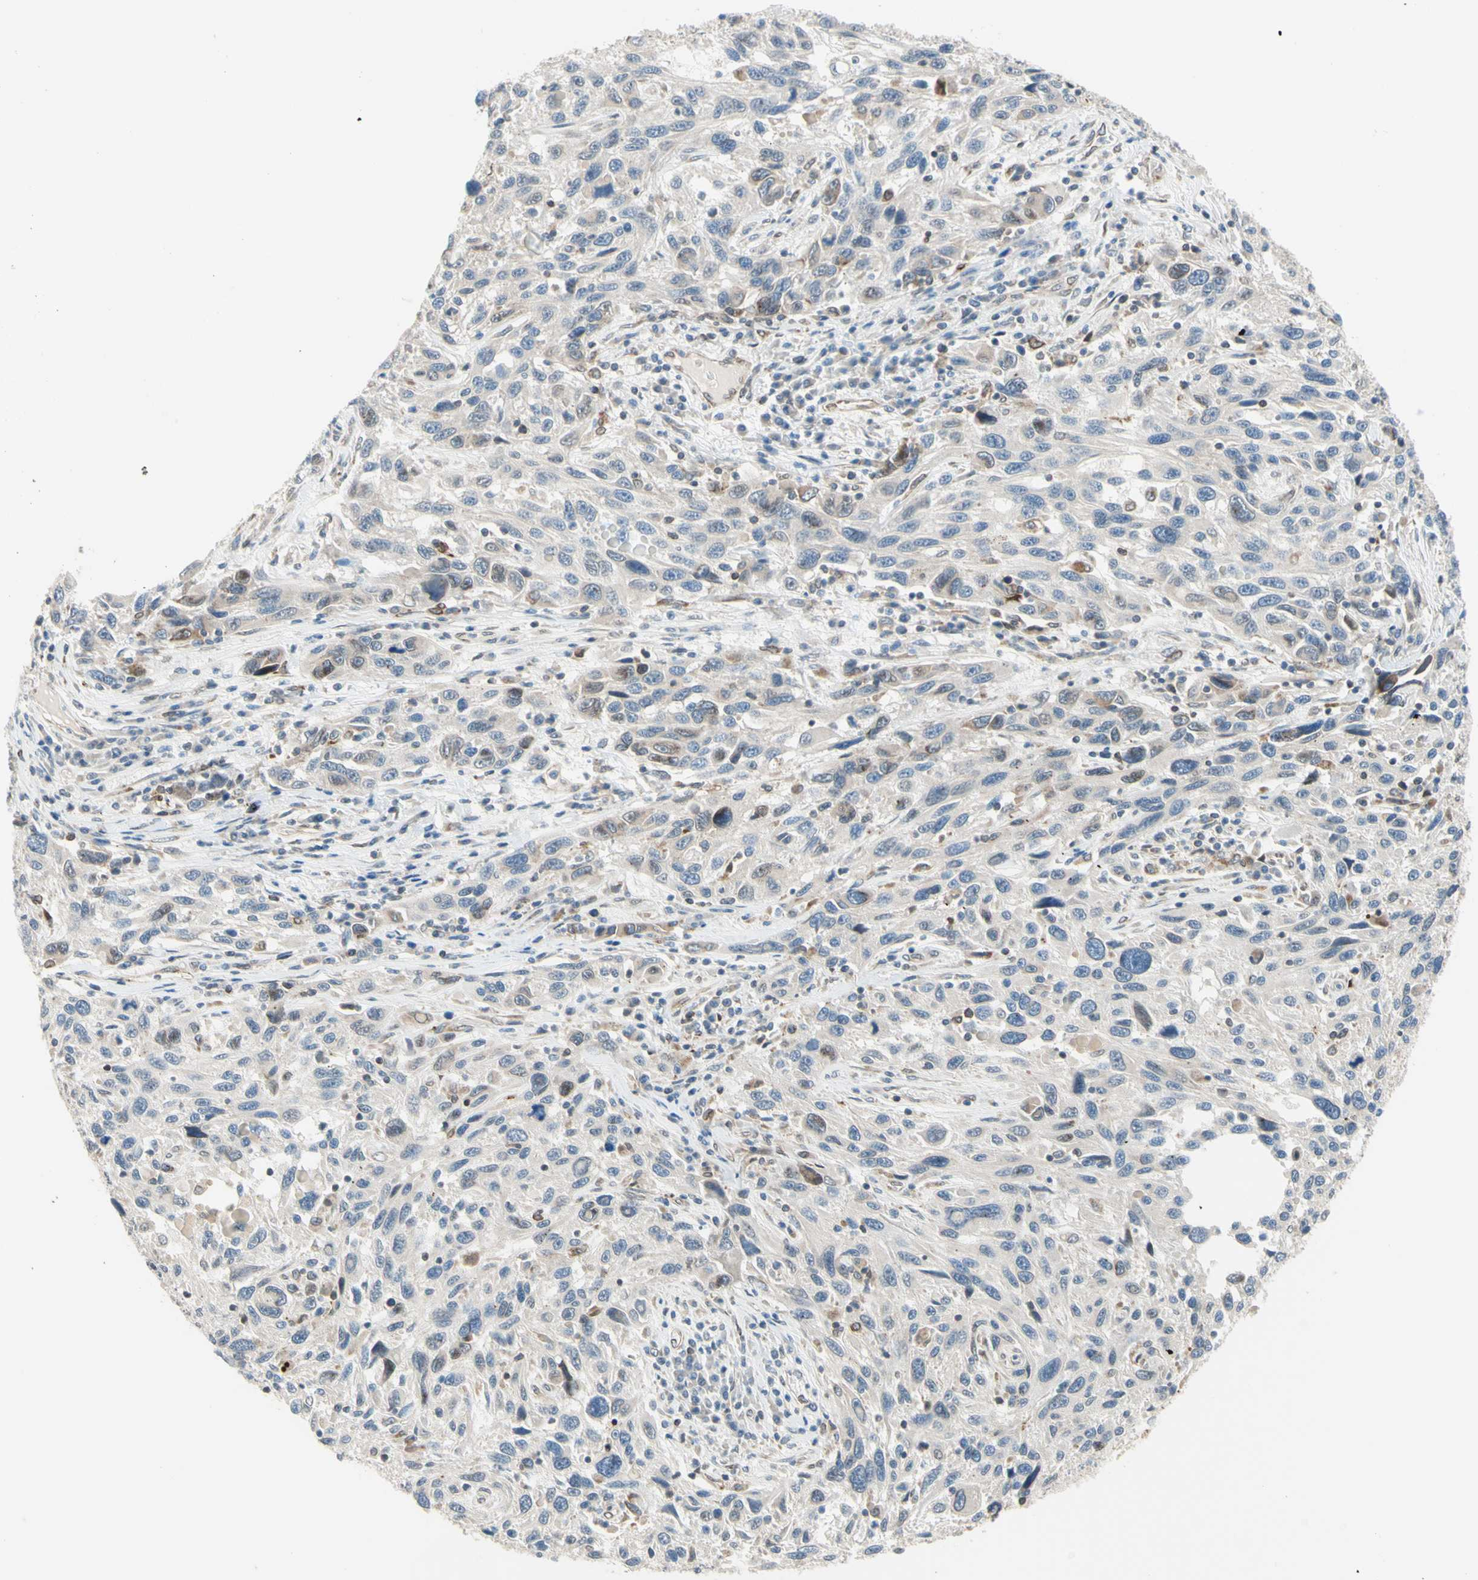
{"staining": {"intensity": "weak", "quantity": "25%-75%", "location": "cytoplasmic/membranous"}, "tissue": "melanoma", "cell_type": "Tumor cells", "image_type": "cancer", "snomed": [{"axis": "morphology", "description": "Malignant melanoma, NOS"}, {"axis": "topography", "description": "Skin"}], "caption": "The micrograph shows staining of melanoma, revealing weak cytoplasmic/membranous protein positivity (brown color) within tumor cells.", "gene": "TRAF2", "patient": {"sex": "male", "age": 53}}